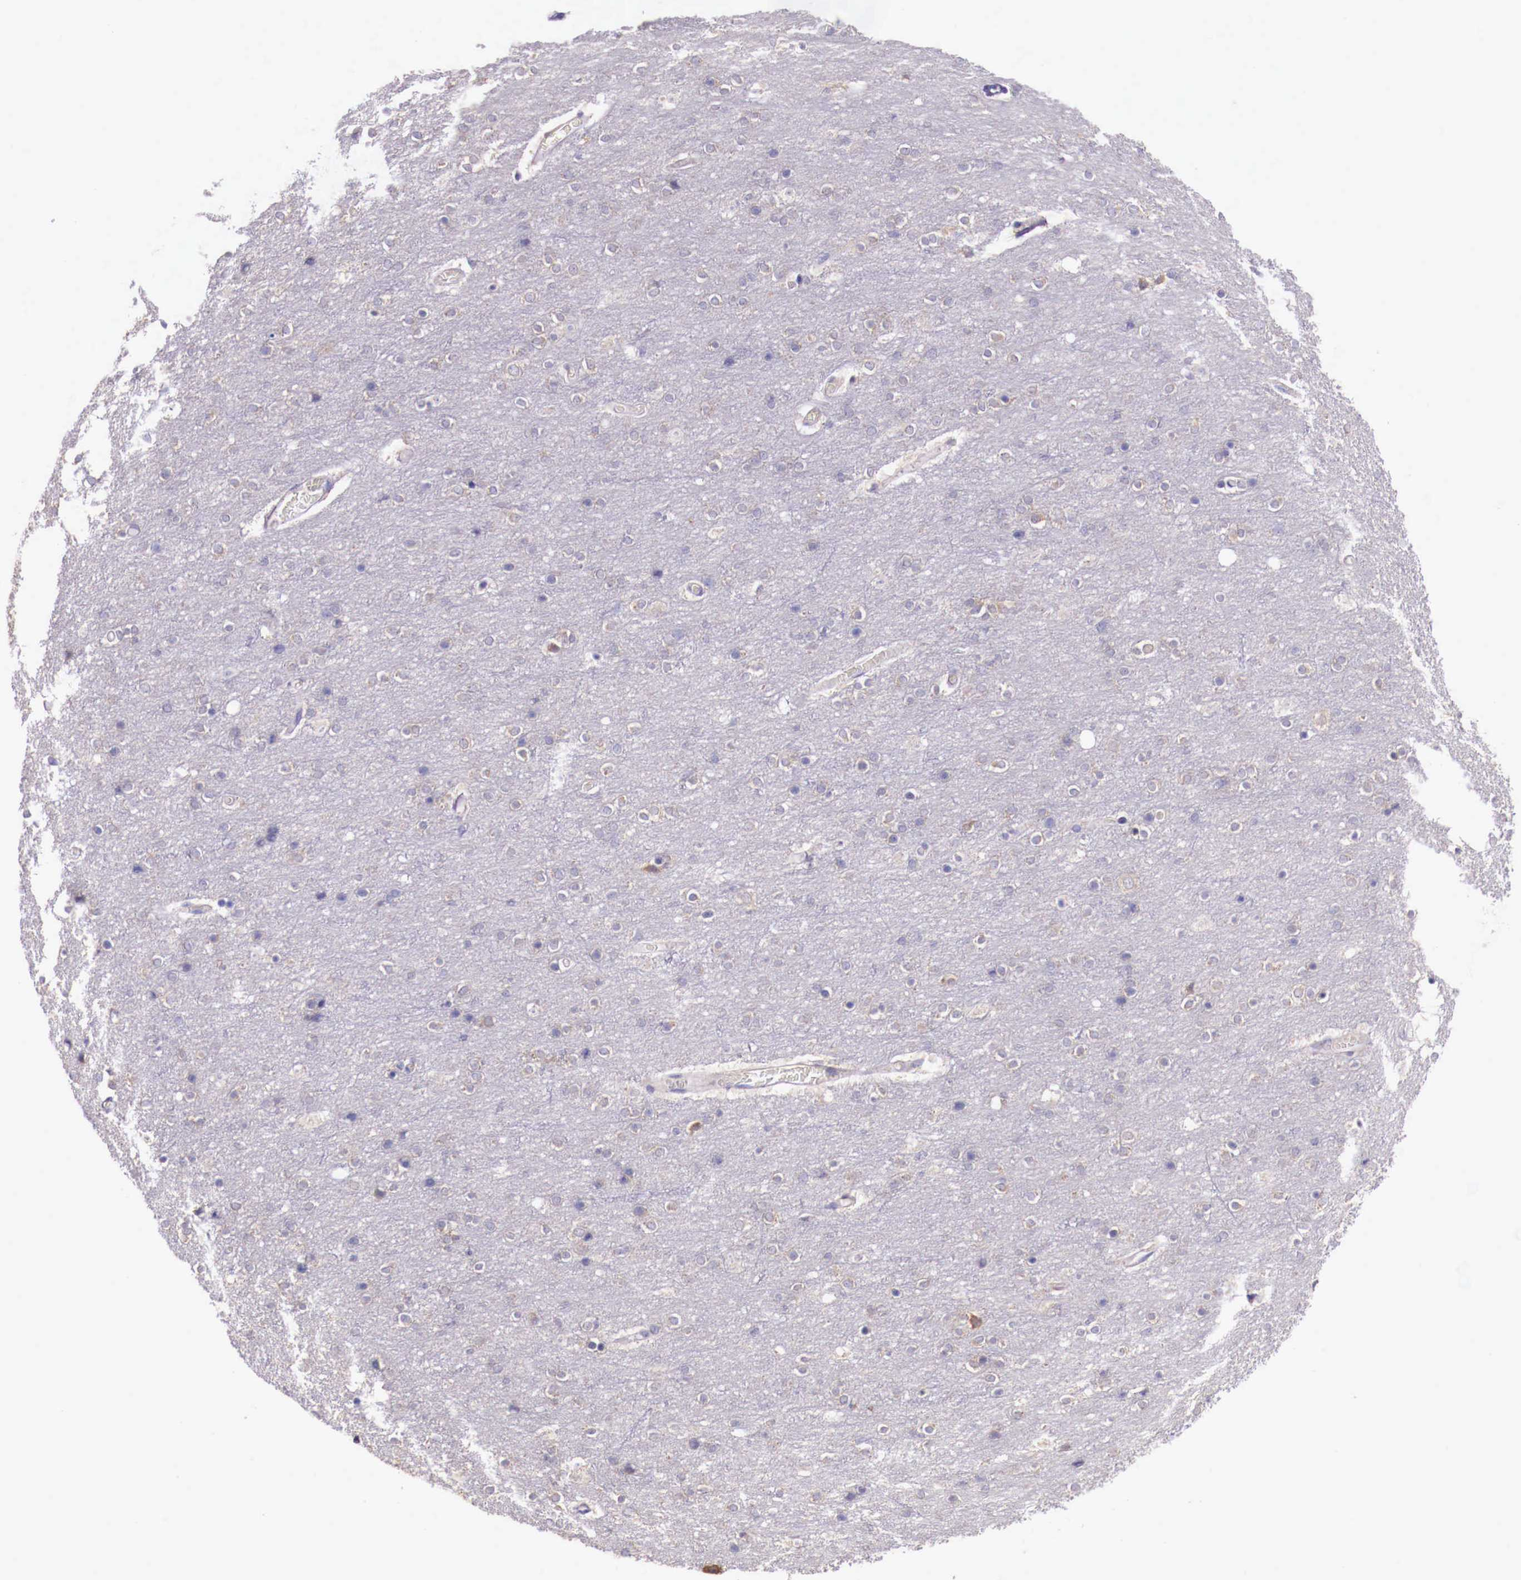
{"staining": {"intensity": "negative", "quantity": "none", "location": "none"}, "tissue": "cerebral cortex", "cell_type": "Endothelial cells", "image_type": "normal", "snomed": [{"axis": "morphology", "description": "Normal tissue, NOS"}, {"axis": "topography", "description": "Cerebral cortex"}], "caption": "IHC of benign human cerebral cortex reveals no staining in endothelial cells.", "gene": "GRIPAP1", "patient": {"sex": "female", "age": 54}}